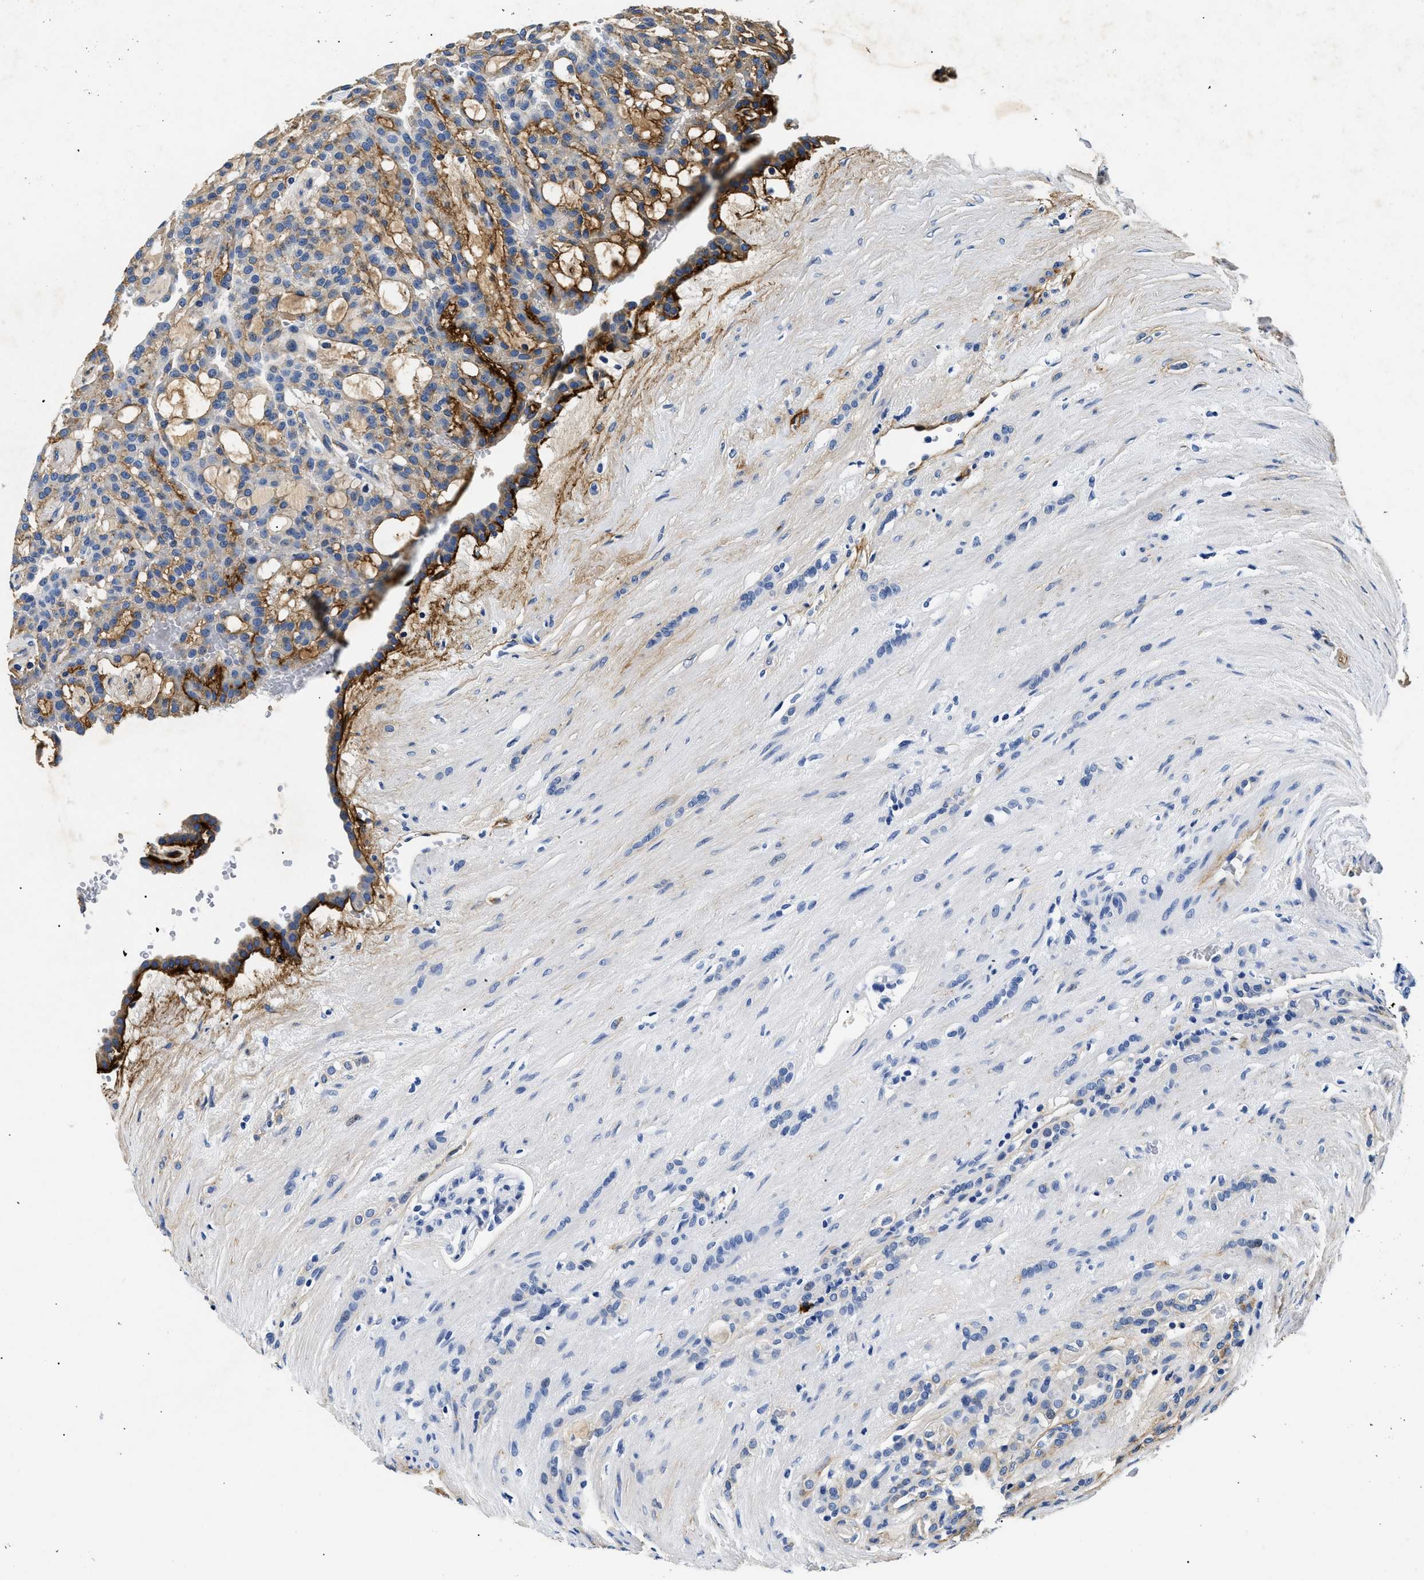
{"staining": {"intensity": "moderate", "quantity": "<25%", "location": "cytoplasmic/membranous"}, "tissue": "renal cancer", "cell_type": "Tumor cells", "image_type": "cancer", "snomed": [{"axis": "morphology", "description": "Adenocarcinoma, NOS"}, {"axis": "topography", "description": "Kidney"}], "caption": "Renal cancer stained for a protein demonstrates moderate cytoplasmic/membranous positivity in tumor cells.", "gene": "LAMA3", "patient": {"sex": "male", "age": 63}}